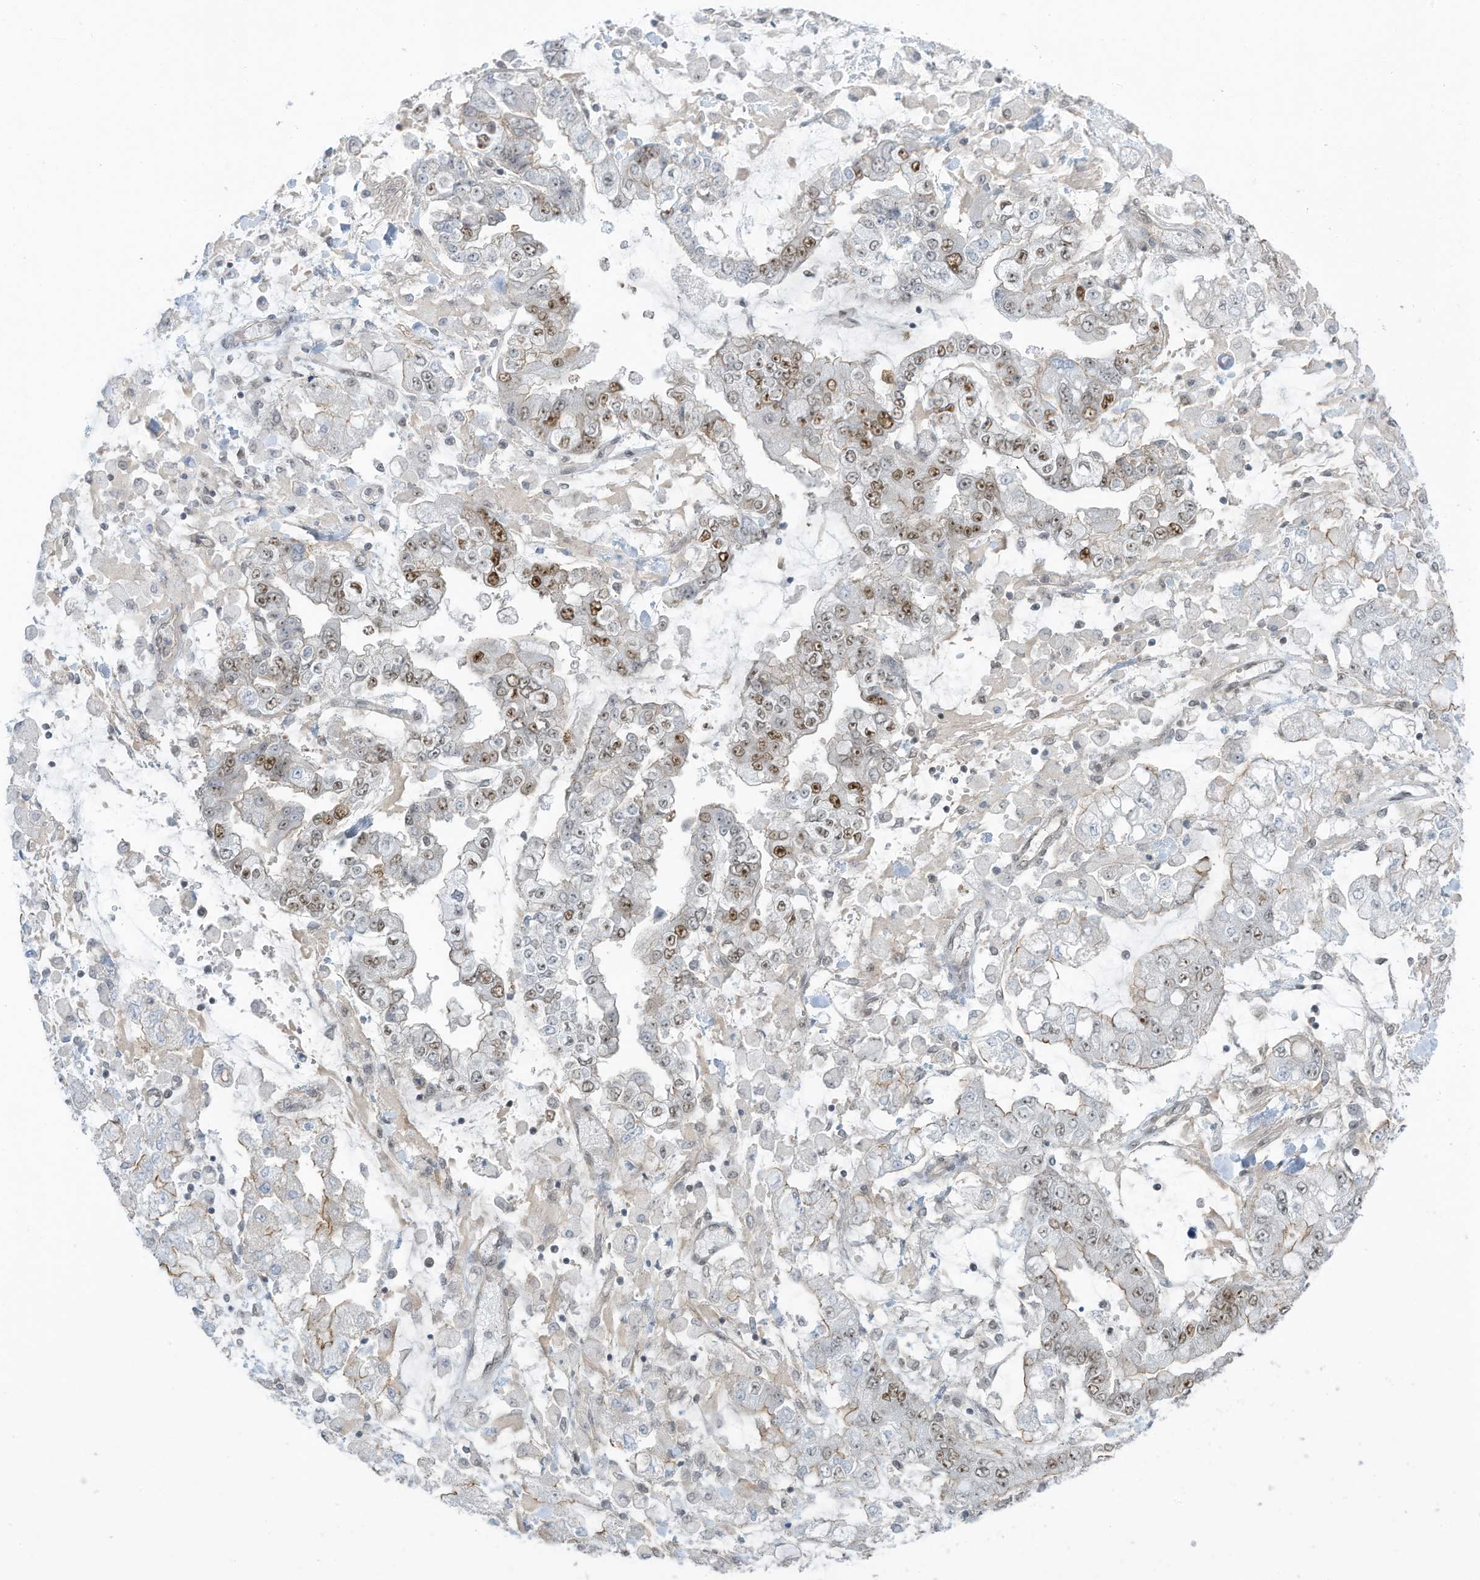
{"staining": {"intensity": "moderate", "quantity": "25%-75%", "location": "nuclear"}, "tissue": "stomach cancer", "cell_type": "Tumor cells", "image_type": "cancer", "snomed": [{"axis": "morphology", "description": "Normal tissue, NOS"}, {"axis": "morphology", "description": "Adenocarcinoma, NOS"}, {"axis": "topography", "description": "Stomach, upper"}, {"axis": "topography", "description": "Stomach"}], "caption": "Approximately 25%-75% of tumor cells in adenocarcinoma (stomach) exhibit moderate nuclear protein expression as visualized by brown immunohistochemical staining.", "gene": "DBR1", "patient": {"sex": "male", "age": 76}}